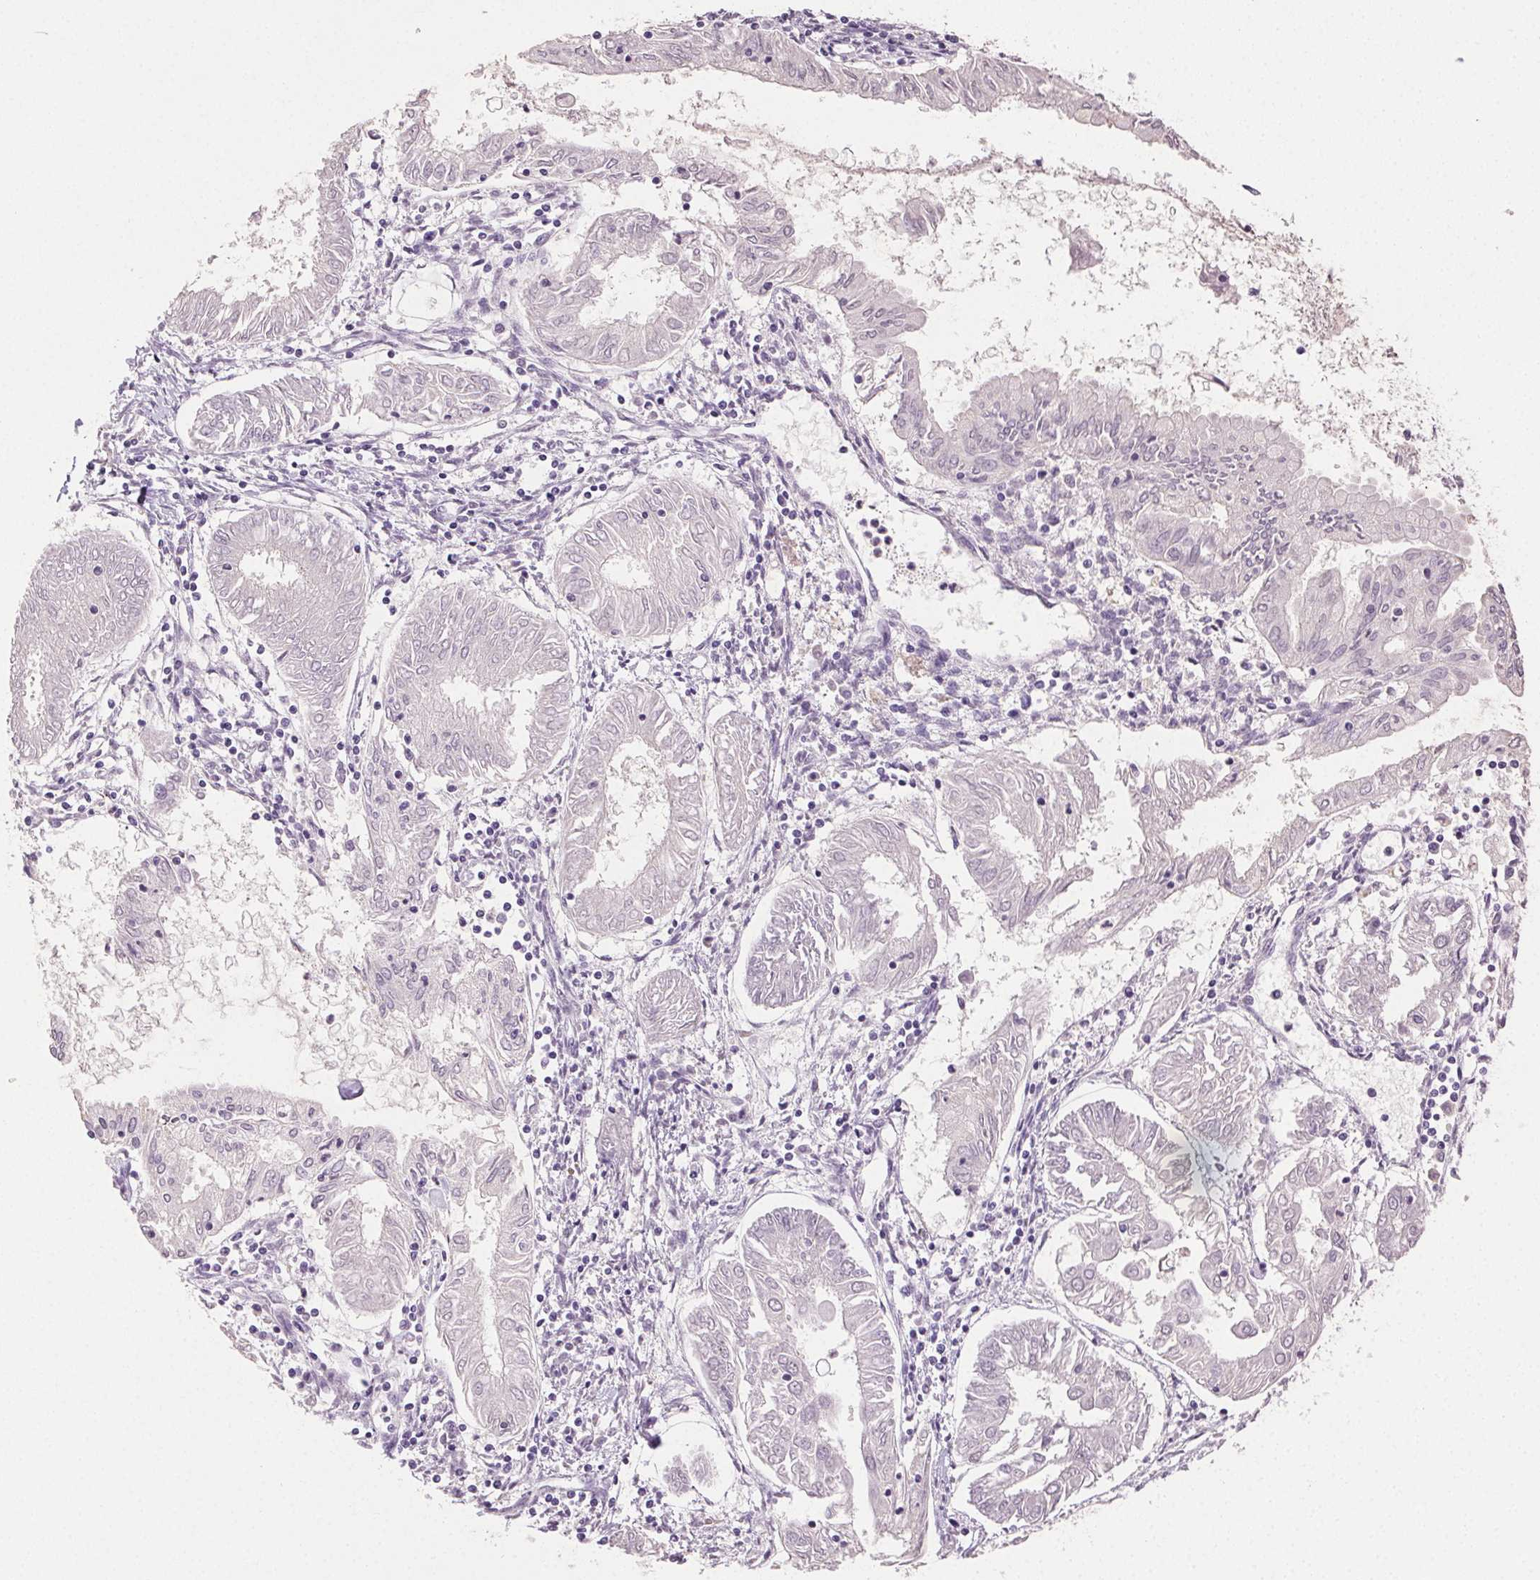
{"staining": {"intensity": "negative", "quantity": "none", "location": "none"}, "tissue": "endometrial cancer", "cell_type": "Tumor cells", "image_type": "cancer", "snomed": [{"axis": "morphology", "description": "Adenocarcinoma, NOS"}, {"axis": "topography", "description": "Endometrium"}], "caption": "DAB (3,3'-diaminobenzidine) immunohistochemical staining of endometrial cancer reveals no significant positivity in tumor cells.", "gene": "CLDN10", "patient": {"sex": "female", "age": 68}}